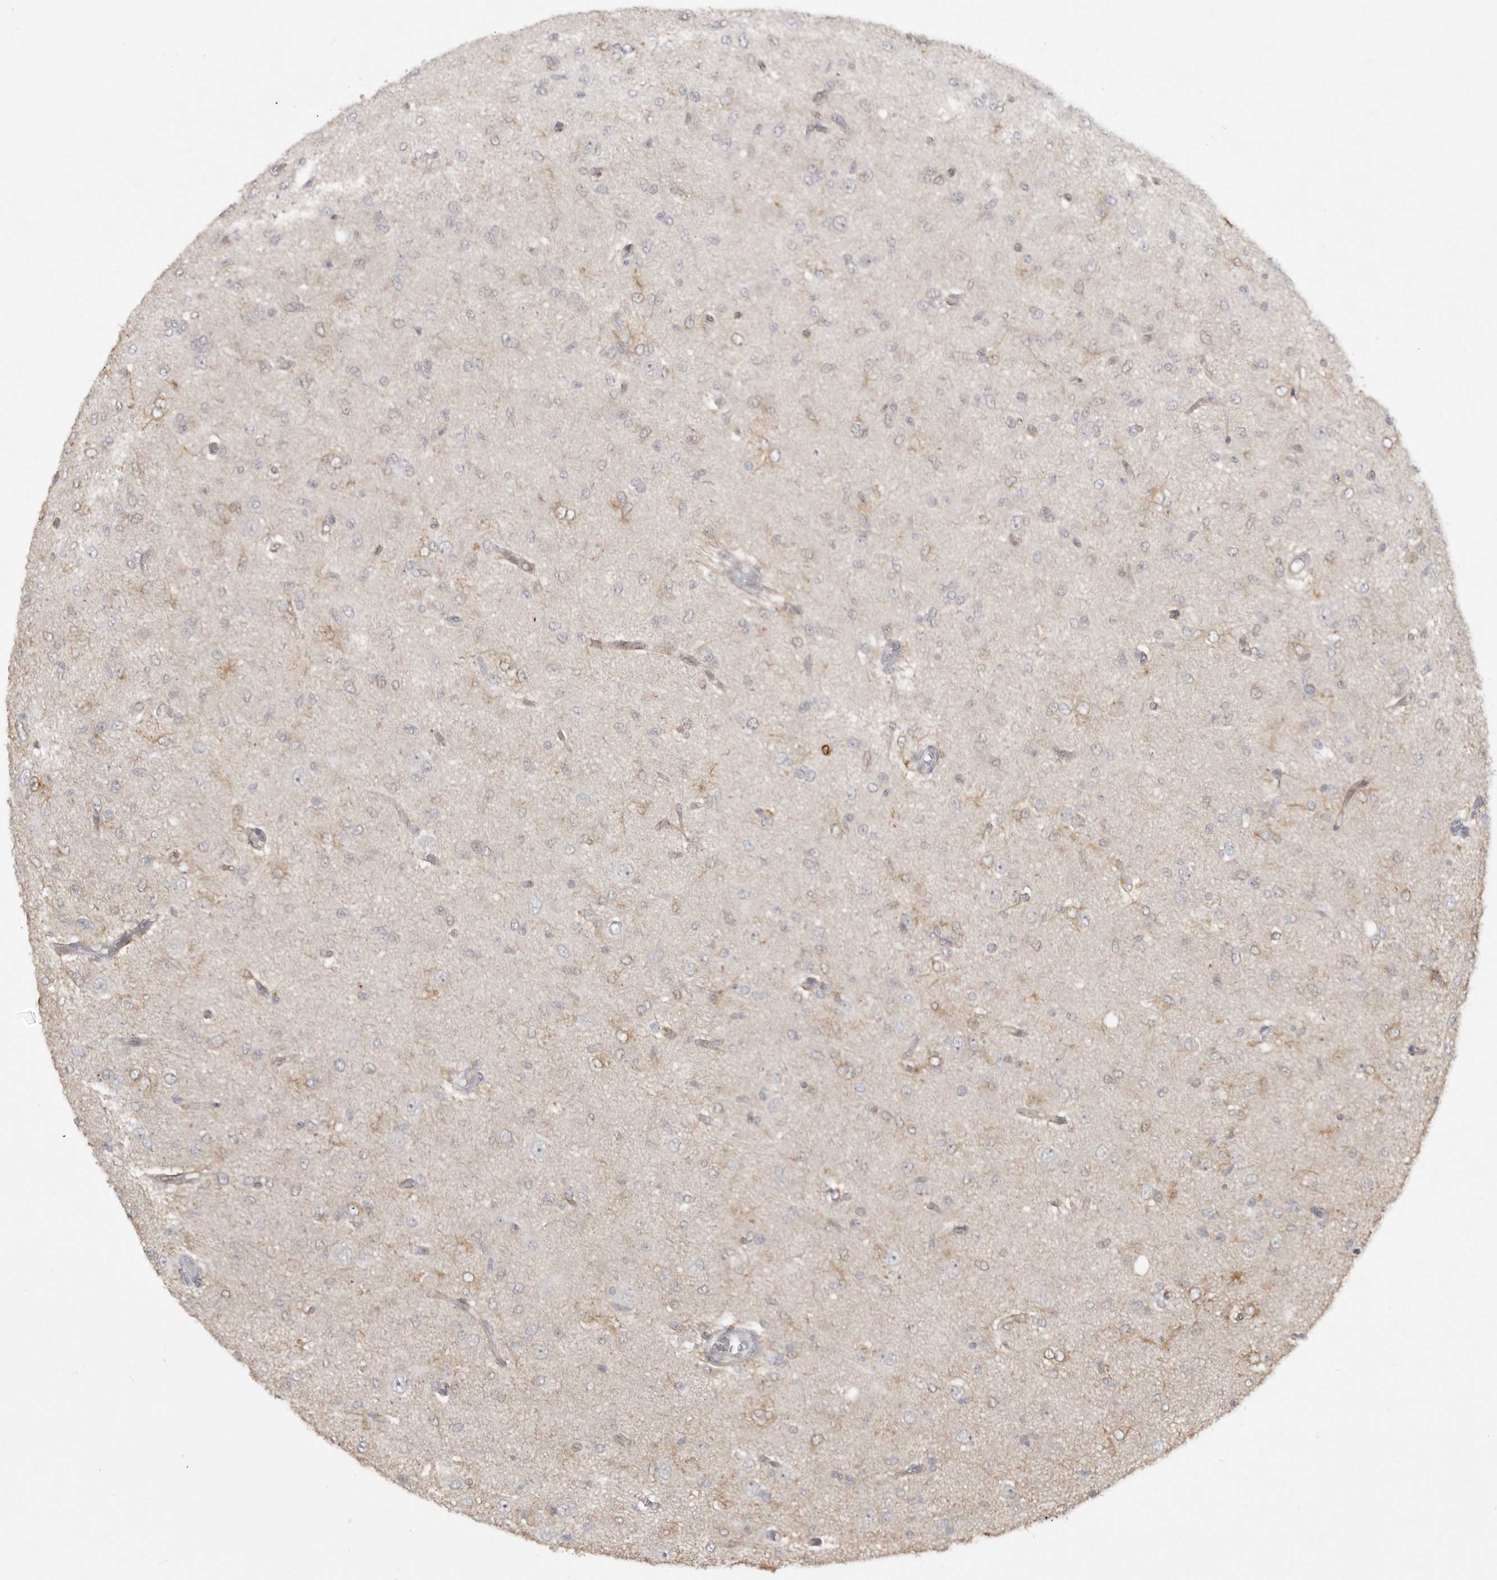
{"staining": {"intensity": "weak", "quantity": "<25%", "location": "cytoplasmic/membranous"}, "tissue": "glioma", "cell_type": "Tumor cells", "image_type": "cancer", "snomed": [{"axis": "morphology", "description": "Glioma, malignant, High grade"}, {"axis": "topography", "description": "Brain"}], "caption": "Photomicrograph shows no protein staining in tumor cells of glioma tissue.", "gene": "TCTN3", "patient": {"sex": "female", "age": 59}}